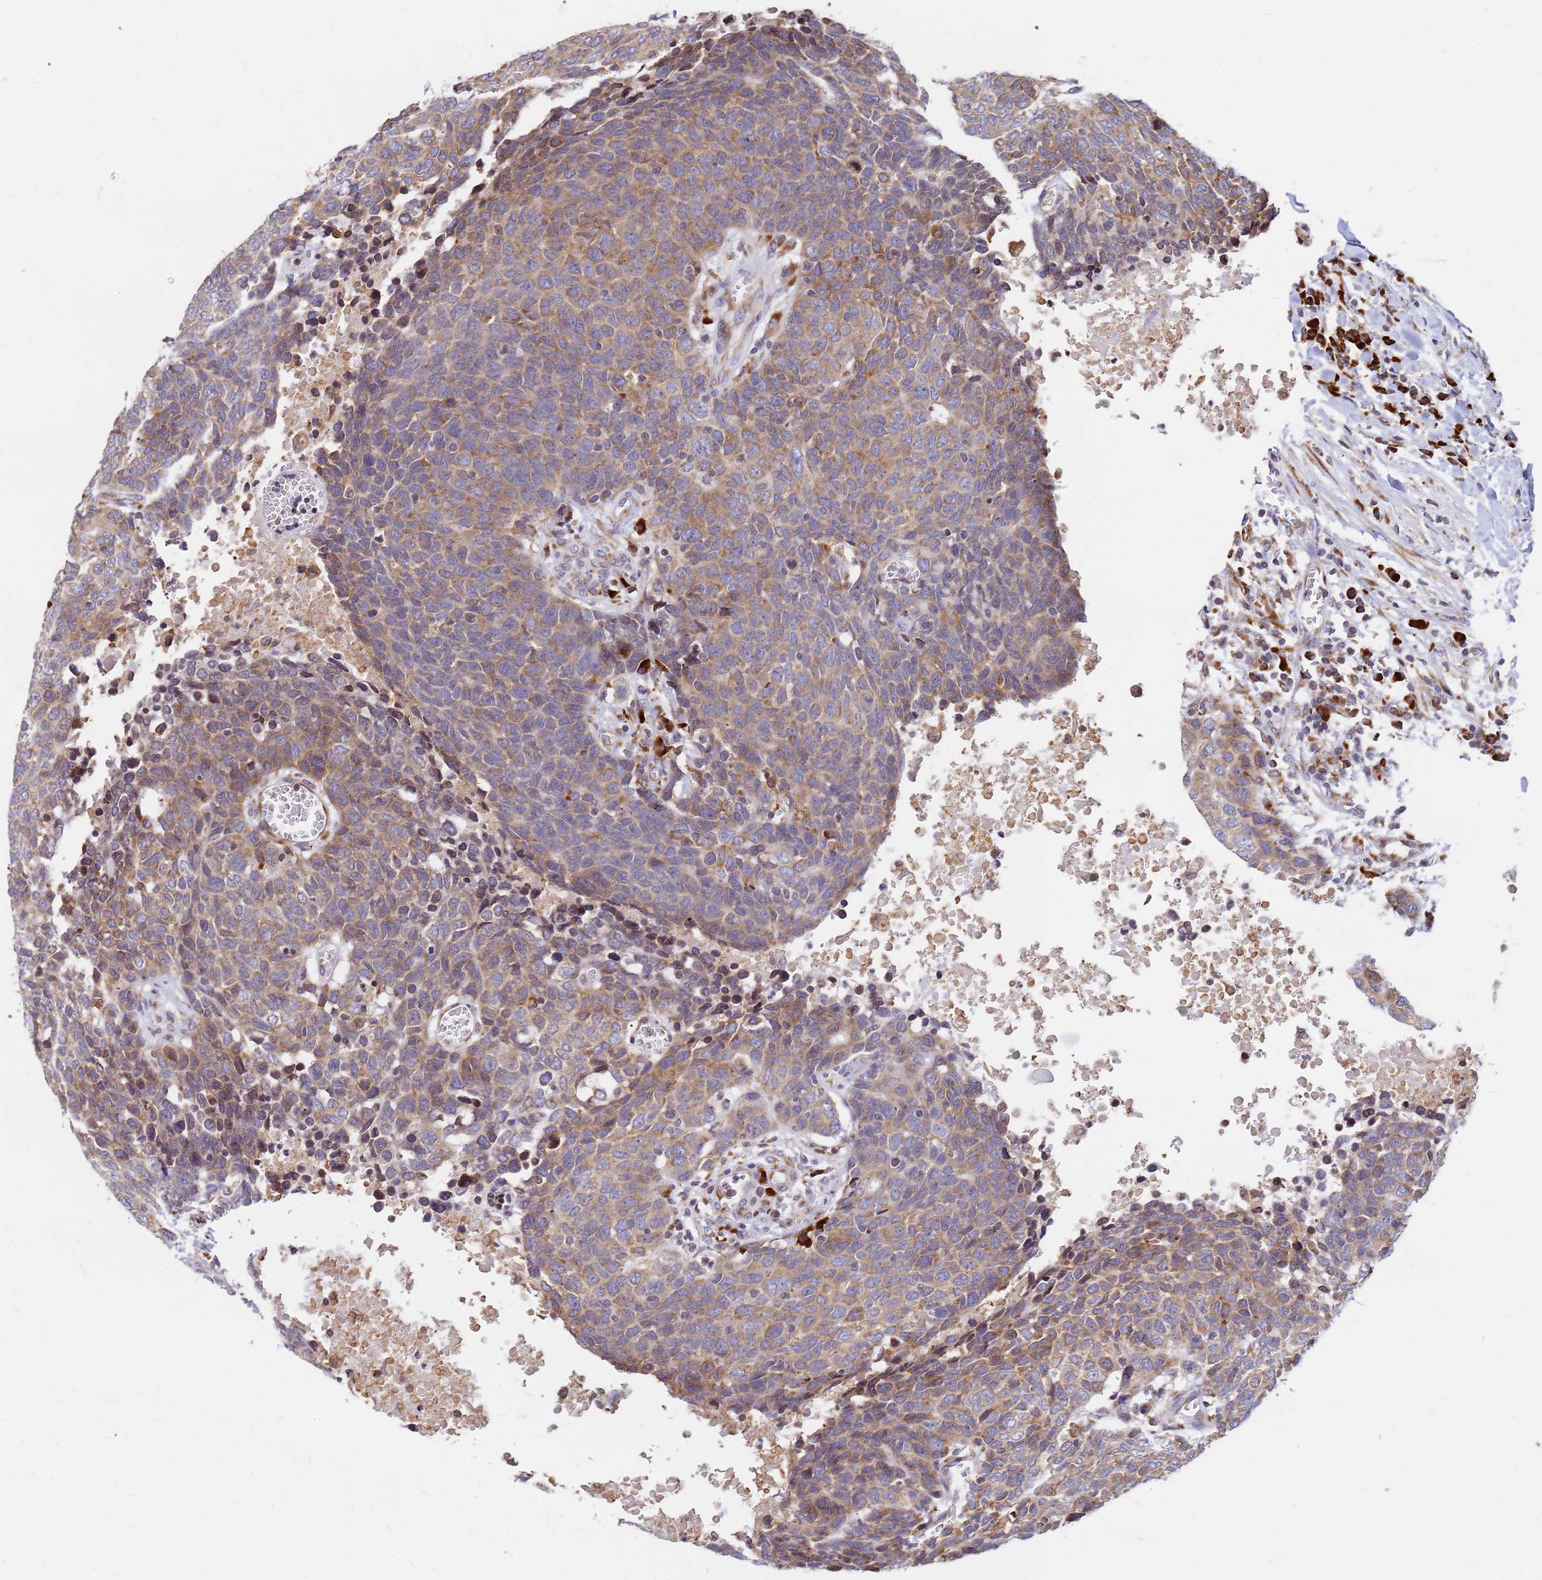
{"staining": {"intensity": "moderate", "quantity": "25%-75%", "location": "cytoplasmic/membranous"}, "tissue": "head and neck cancer", "cell_type": "Tumor cells", "image_type": "cancer", "snomed": [{"axis": "morphology", "description": "Squamous cell carcinoma, NOS"}, {"axis": "topography", "description": "Head-Neck"}], "caption": "The immunohistochemical stain labels moderate cytoplasmic/membranous expression in tumor cells of squamous cell carcinoma (head and neck) tissue.", "gene": "SSR4", "patient": {"sex": "male", "age": 66}}